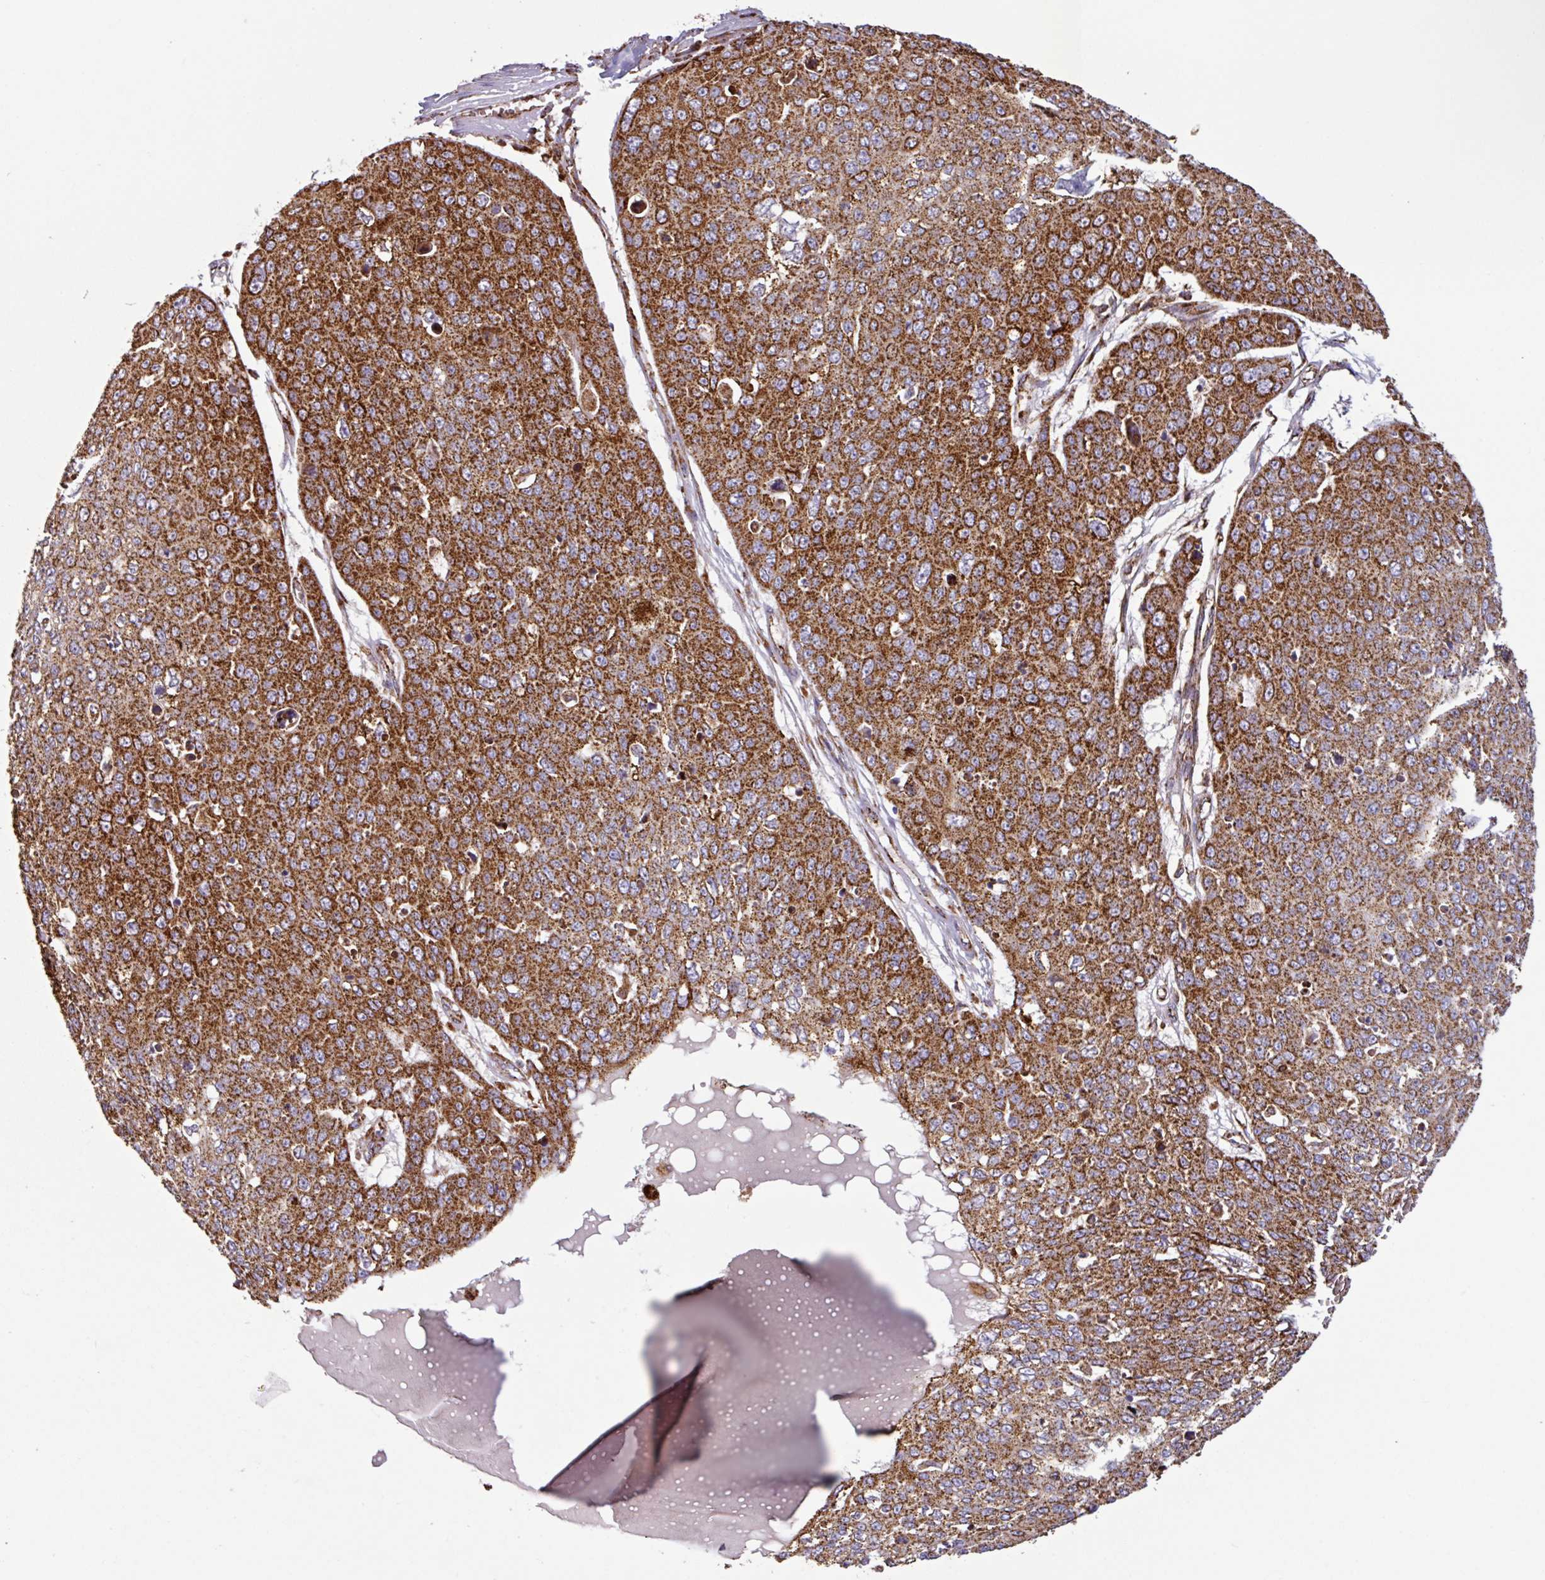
{"staining": {"intensity": "strong", "quantity": ">75%", "location": "cytoplasmic/membranous"}, "tissue": "skin cancer", "cell_type": "Tumor cells", "image_type": "cancer", "snomed": [{"axis": "morphology", "description": "Squamous cell carcinoma, NOS"}, {"axis": "topography", "description": "Skin"}], "caption": "Immunohistochemical staining of skin cancer (squamous cell carcinoma) reveals strong cytoplasmic/membranous protein staining in approximately >75% of tumor cells.", "gene": "TRAP1", "patient": {"sex": "male", "age": 71}}